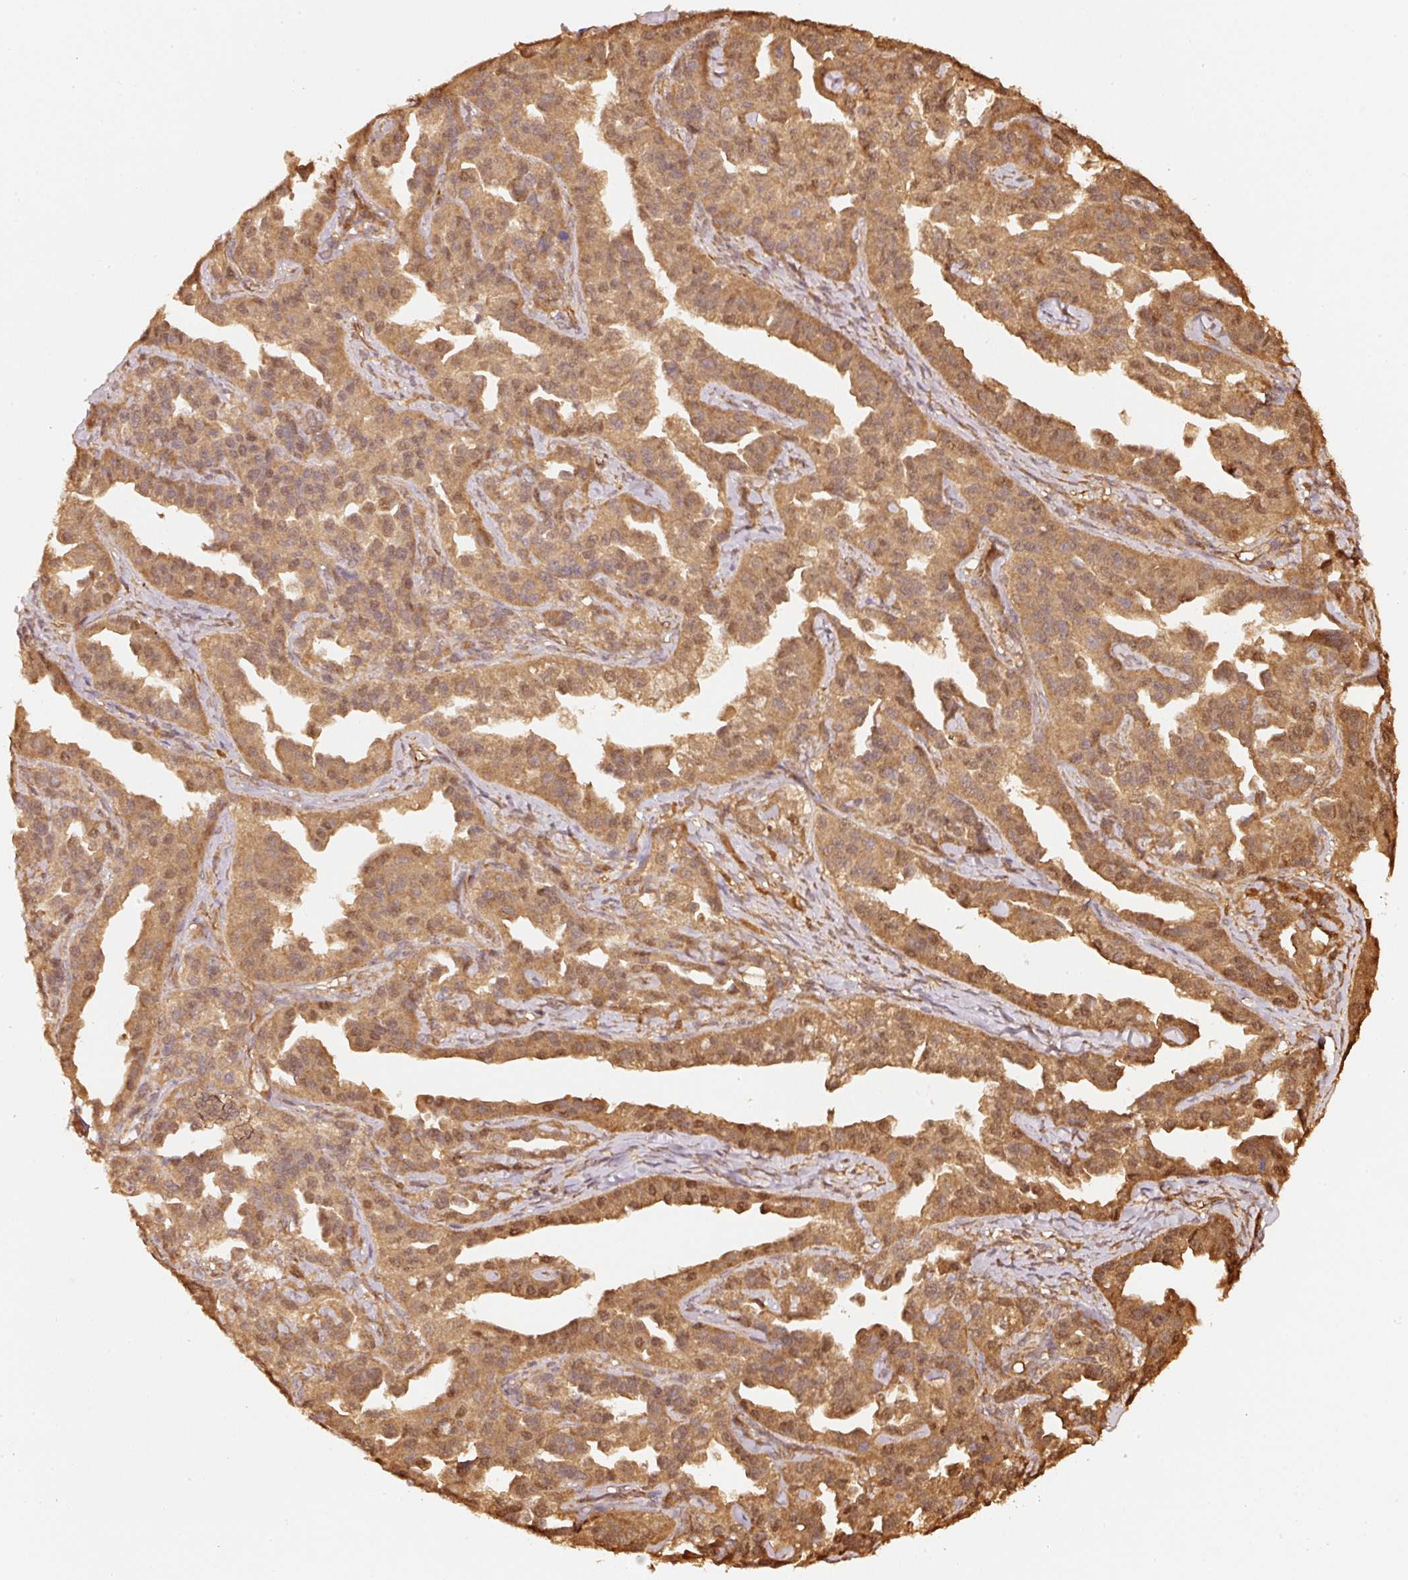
{"staining": {"intensity": "moderate", "quantity": ">75%", "location": "cytoplasmic/membranous,nuclear"}, "tissue": "ovarian cancer", "cell_type": "Tumor cells", "image_type": "cancer", "snomed": [{"axis": "morphology", "description": "Cystadenocarcinoma, serous, NOS"}, {"axis": "topography", "description": "Ovary"}], "caption": "A micrograph of human ovarian cancer (serous cystadenocarcinoma) stained for a protein displays moderate cytoplasmic/membranous and nuclear brown staining in tumor cells.", "gene": "STAU1", "patient": {"sex": "female", "age": 75}}